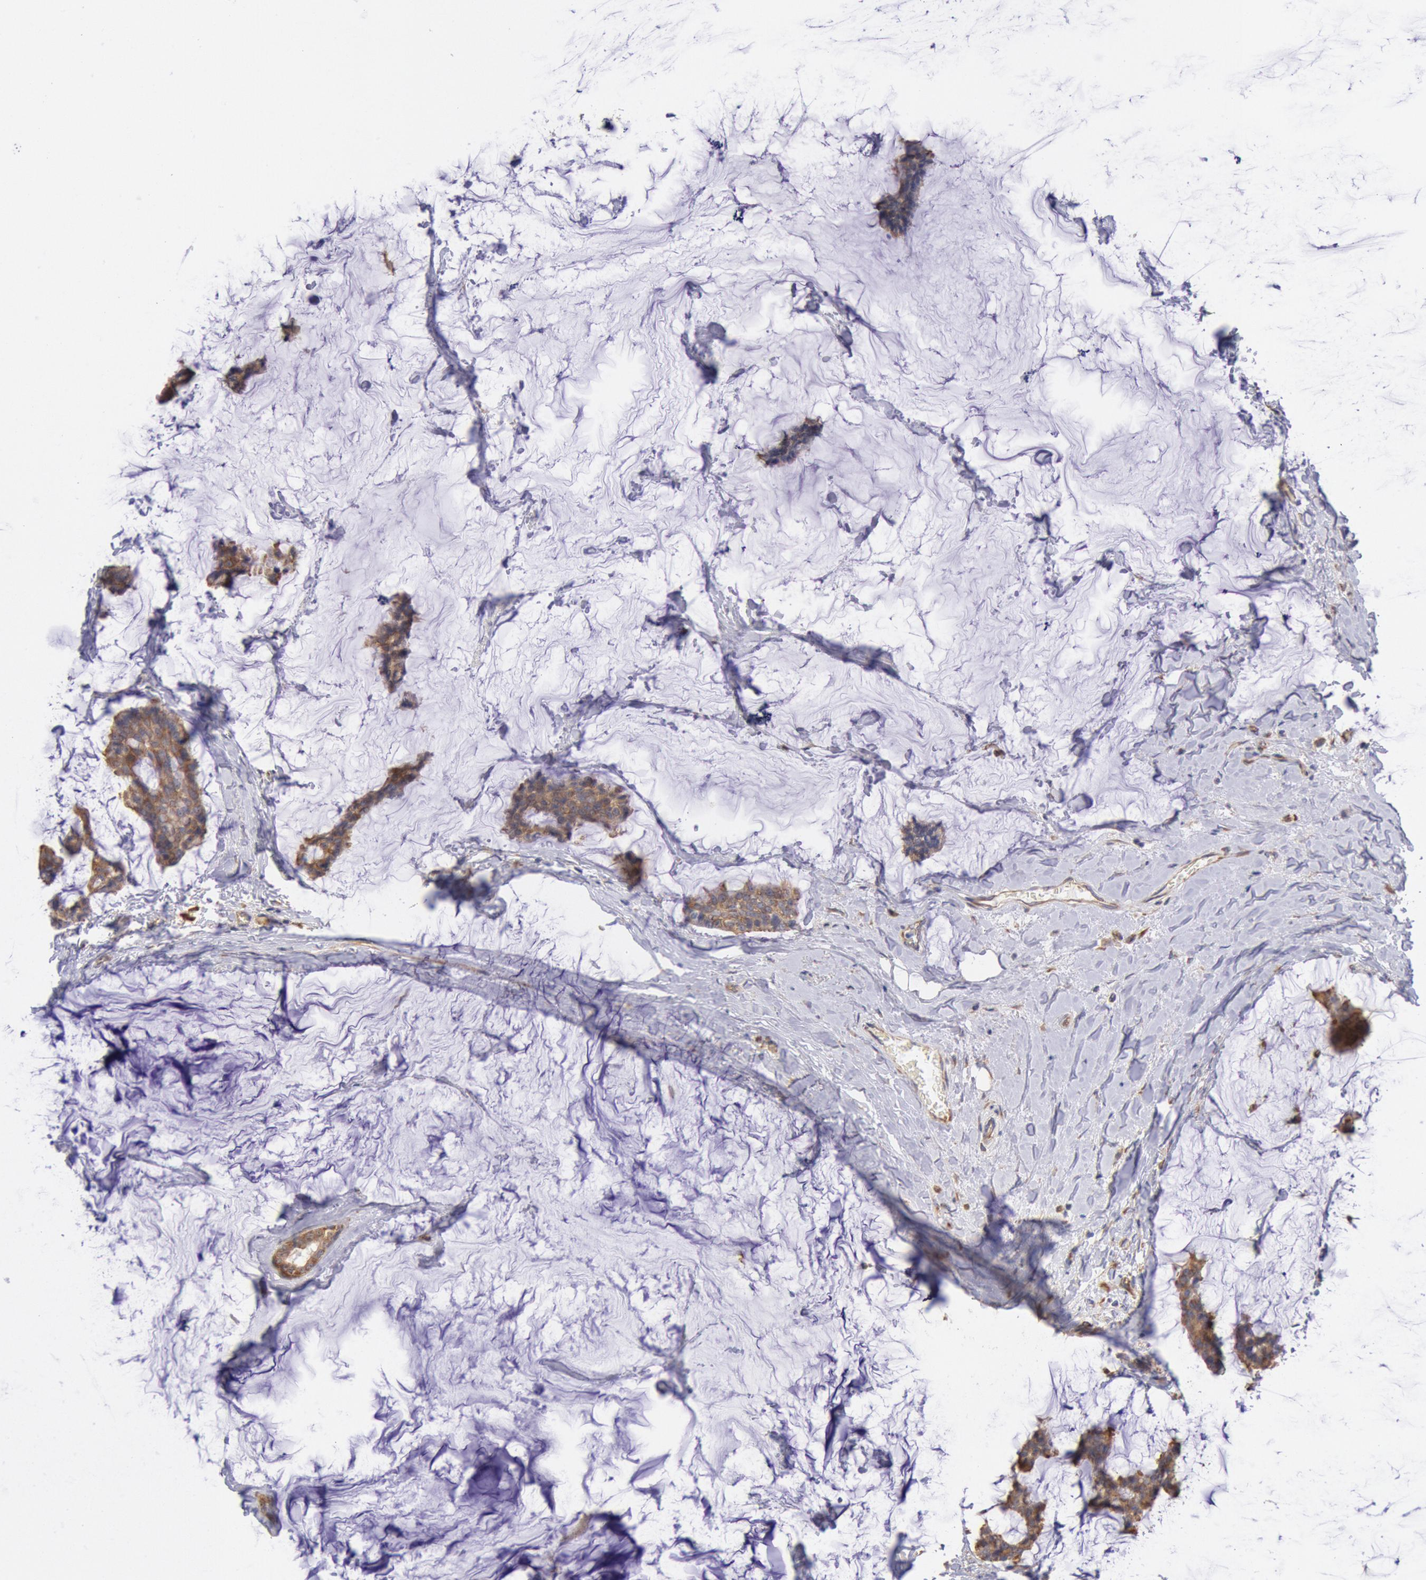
{"staining": {"intensity": "moderate", "quantity": ">75%", "location": "cytoplasmic/membranous"}, "tissue": "breast cancer", "cell_type": "Tumor cells", "image_type": "cancer", "snomed": [{"axis": "morphology", "description": "Duct carcinoma"}, {"axis": "topography", "description": "Breast"}], "caption": "Moderate cytoplasmic/membranous staining for a protein is appreciated in approximately >75% of tumor cells of breast cancer (intraductal carcinoma) using IHC.", "gene": "DRG1", "patient": {"sex": "female", "age": 93}}